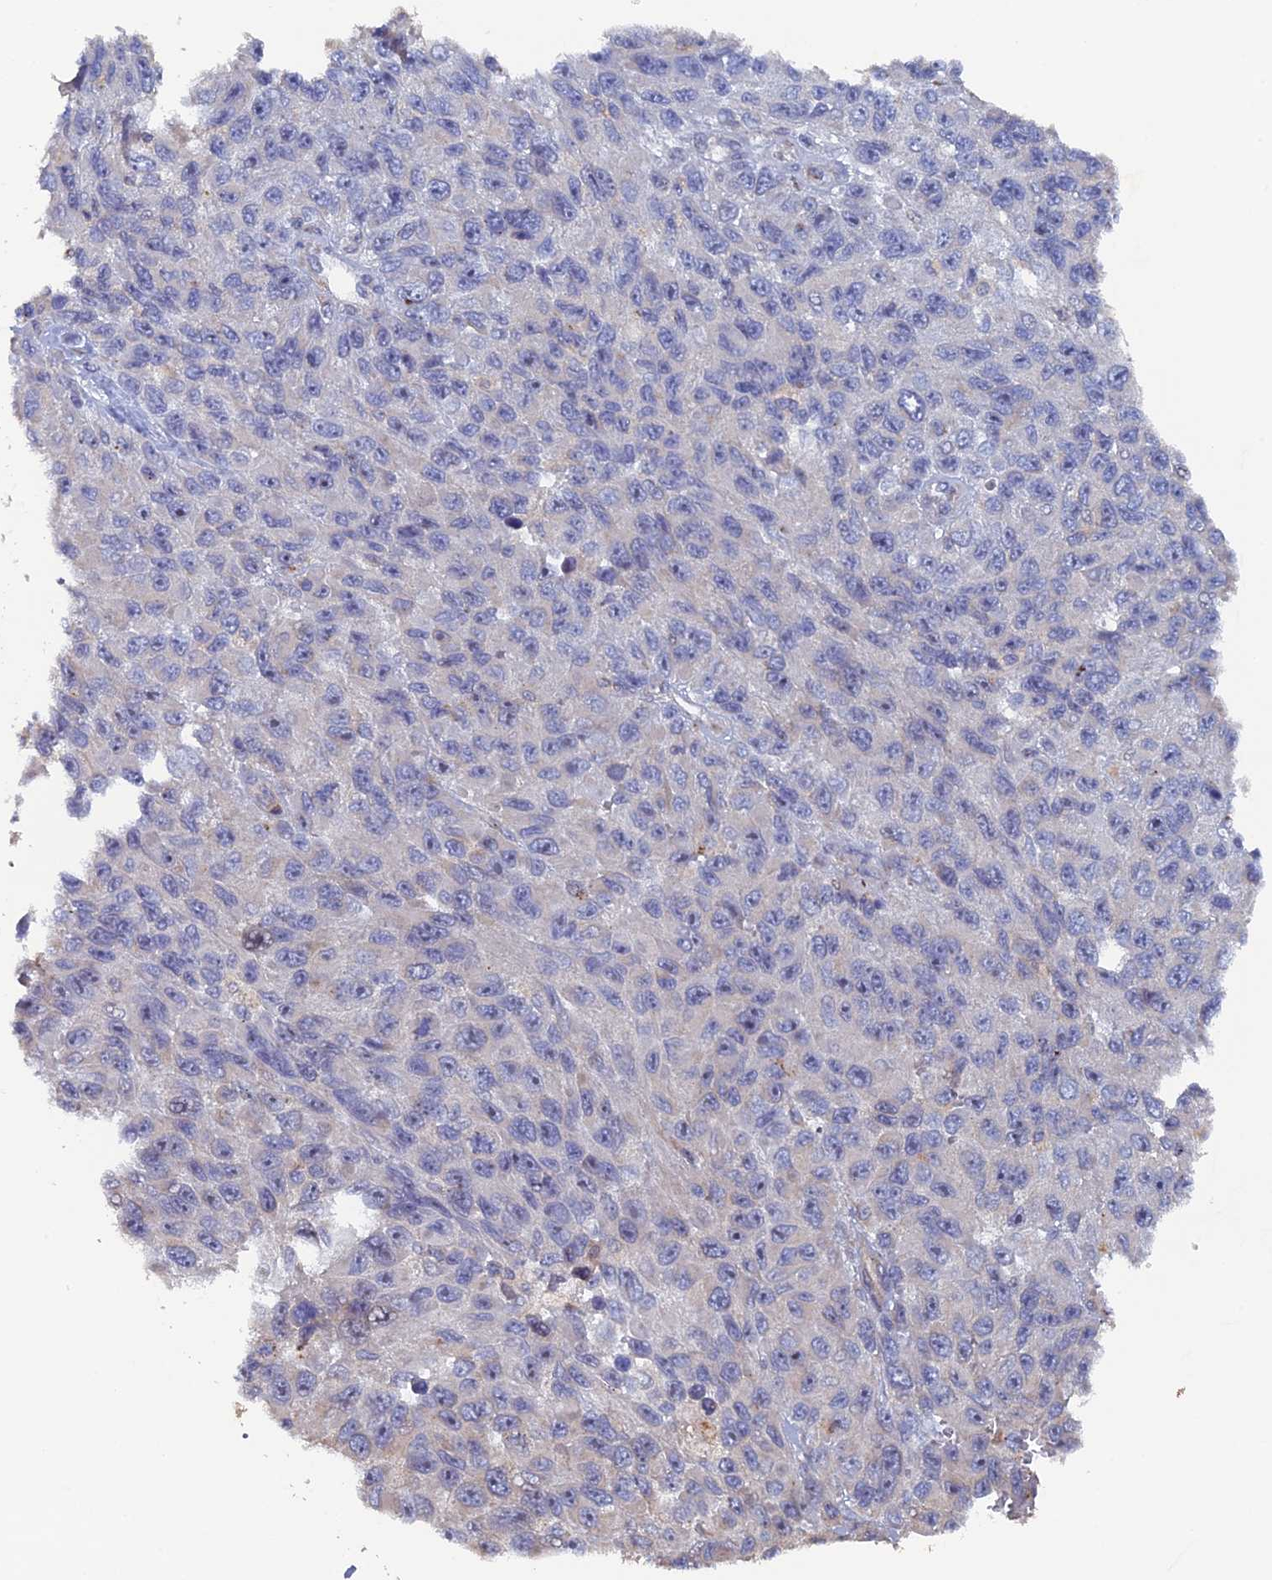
{"staining": {"intensity": "negative", "quantity": "none", "location": "none"}, "tissue": "melanoma", "cell_type": "Tumor cells", "image_type": "cancer", "snomed": [{"axis": "morphology", "description": "Normal tissue, NOS"}, {"axis": "morphology", "description": "Malignant melanoma, NOS"}, {"axis": "topography", "description": "Skin"}], "caption": "Malignant melanoma was stained to show a protein in brown. There is no significant staining in tumor cells.", "gene": "VPS37C", "patient": {"sex": "female", "age": 96}}